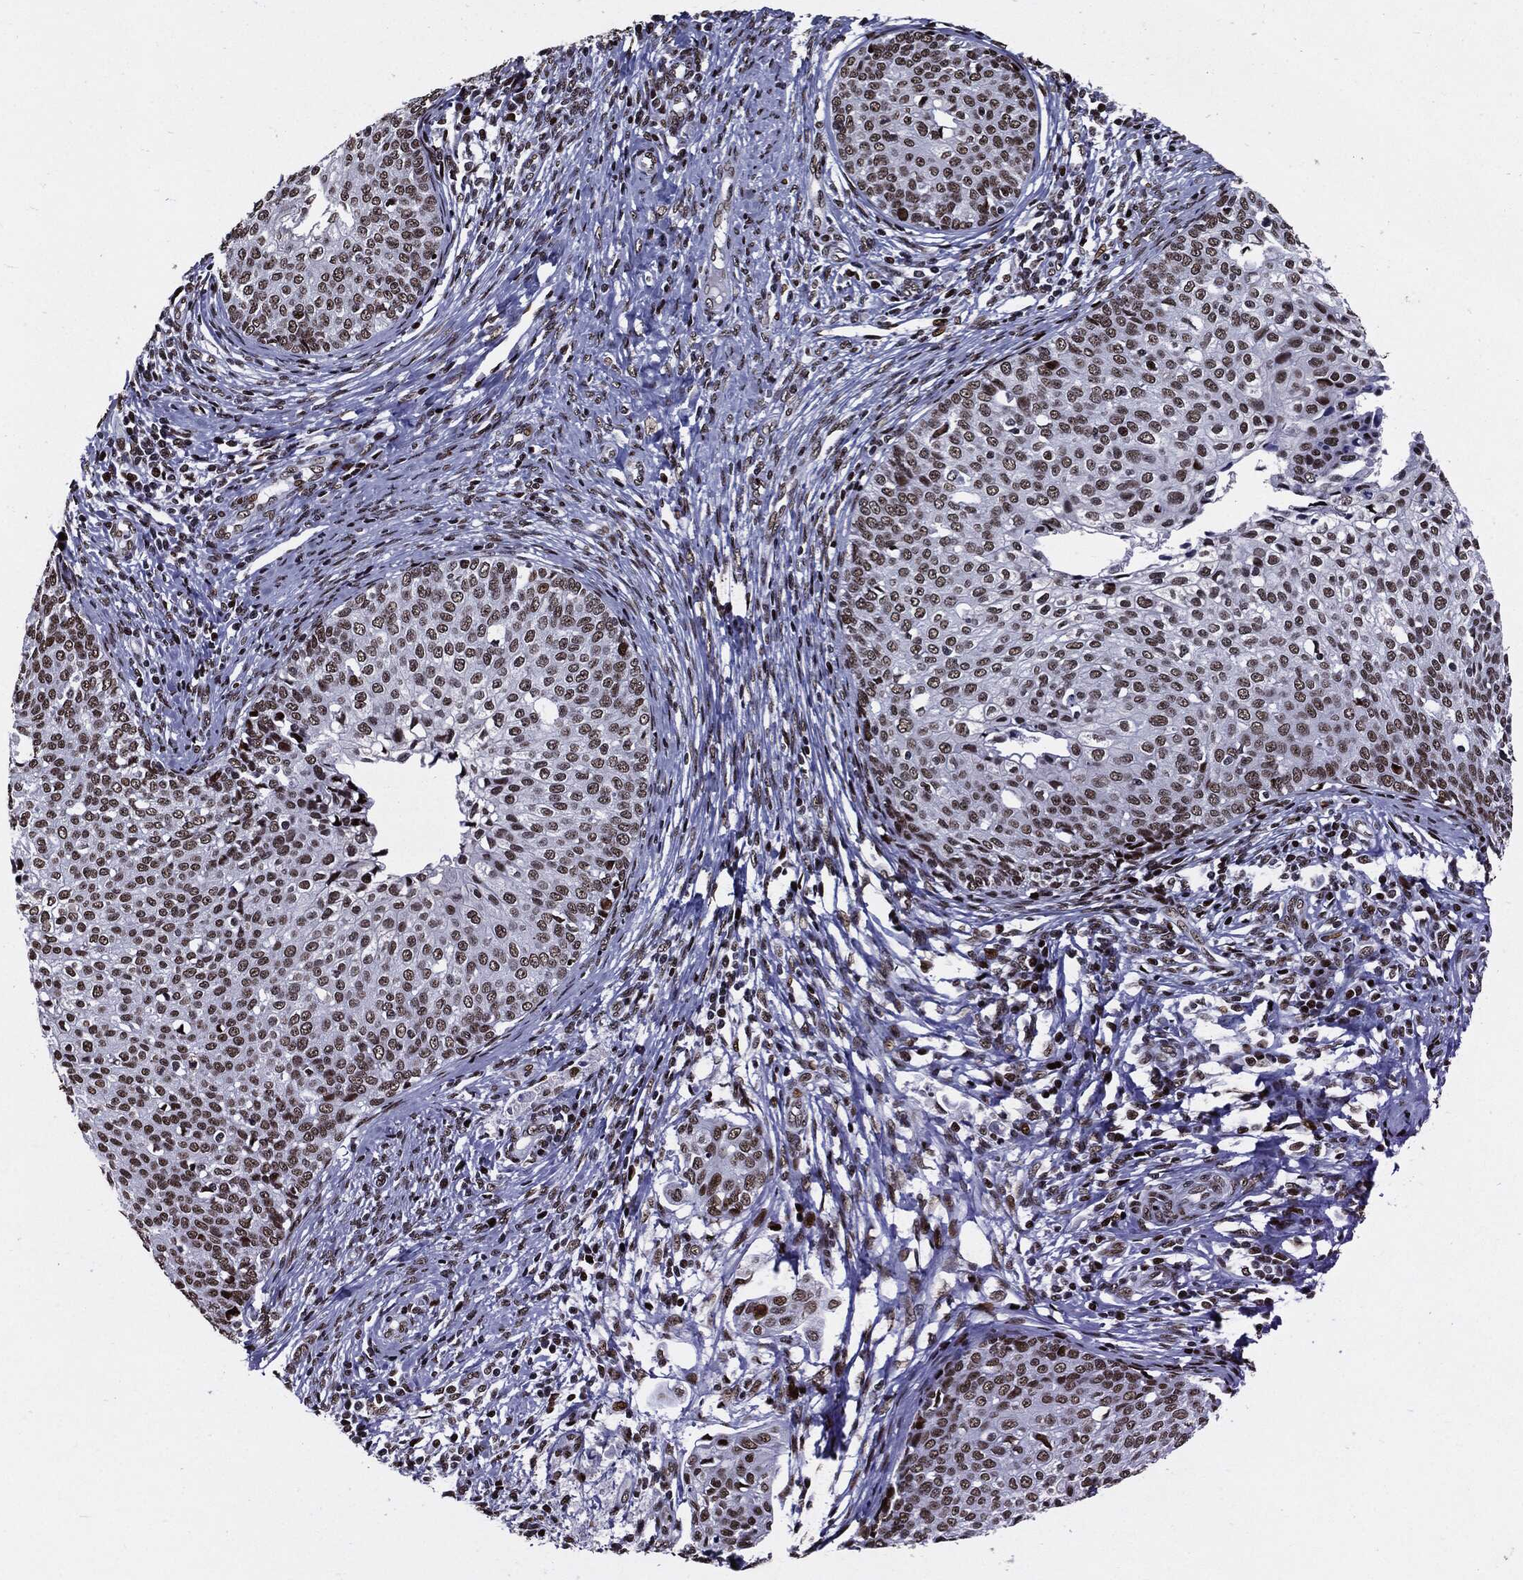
{"staining": {"intensity": "moderate", "quantity": ">75%", "location": "nuclear"}, "tissue": "cervical cancer", "cell_type": "Tumor cells", "image_type": "cancer", "snomed": [{"axis": "morphology", "description": "Squamous cell carcinoma, NOS"}, {"axis": "topography", "description": "Cervix"}], "caption": "Protein expression analysis of human cervical cancer reveals moderate nuclear positivity in about >75% of tumor cells. The staining was performed using DAB (3,3'-diaminobenzidine) to visualize the protein expression in brown, while the nuclei were stained in blue with hematoxylin (Magnification: 20x).", "gene": "ZFP91", "patient": {"sex": "female", "age": 51}}